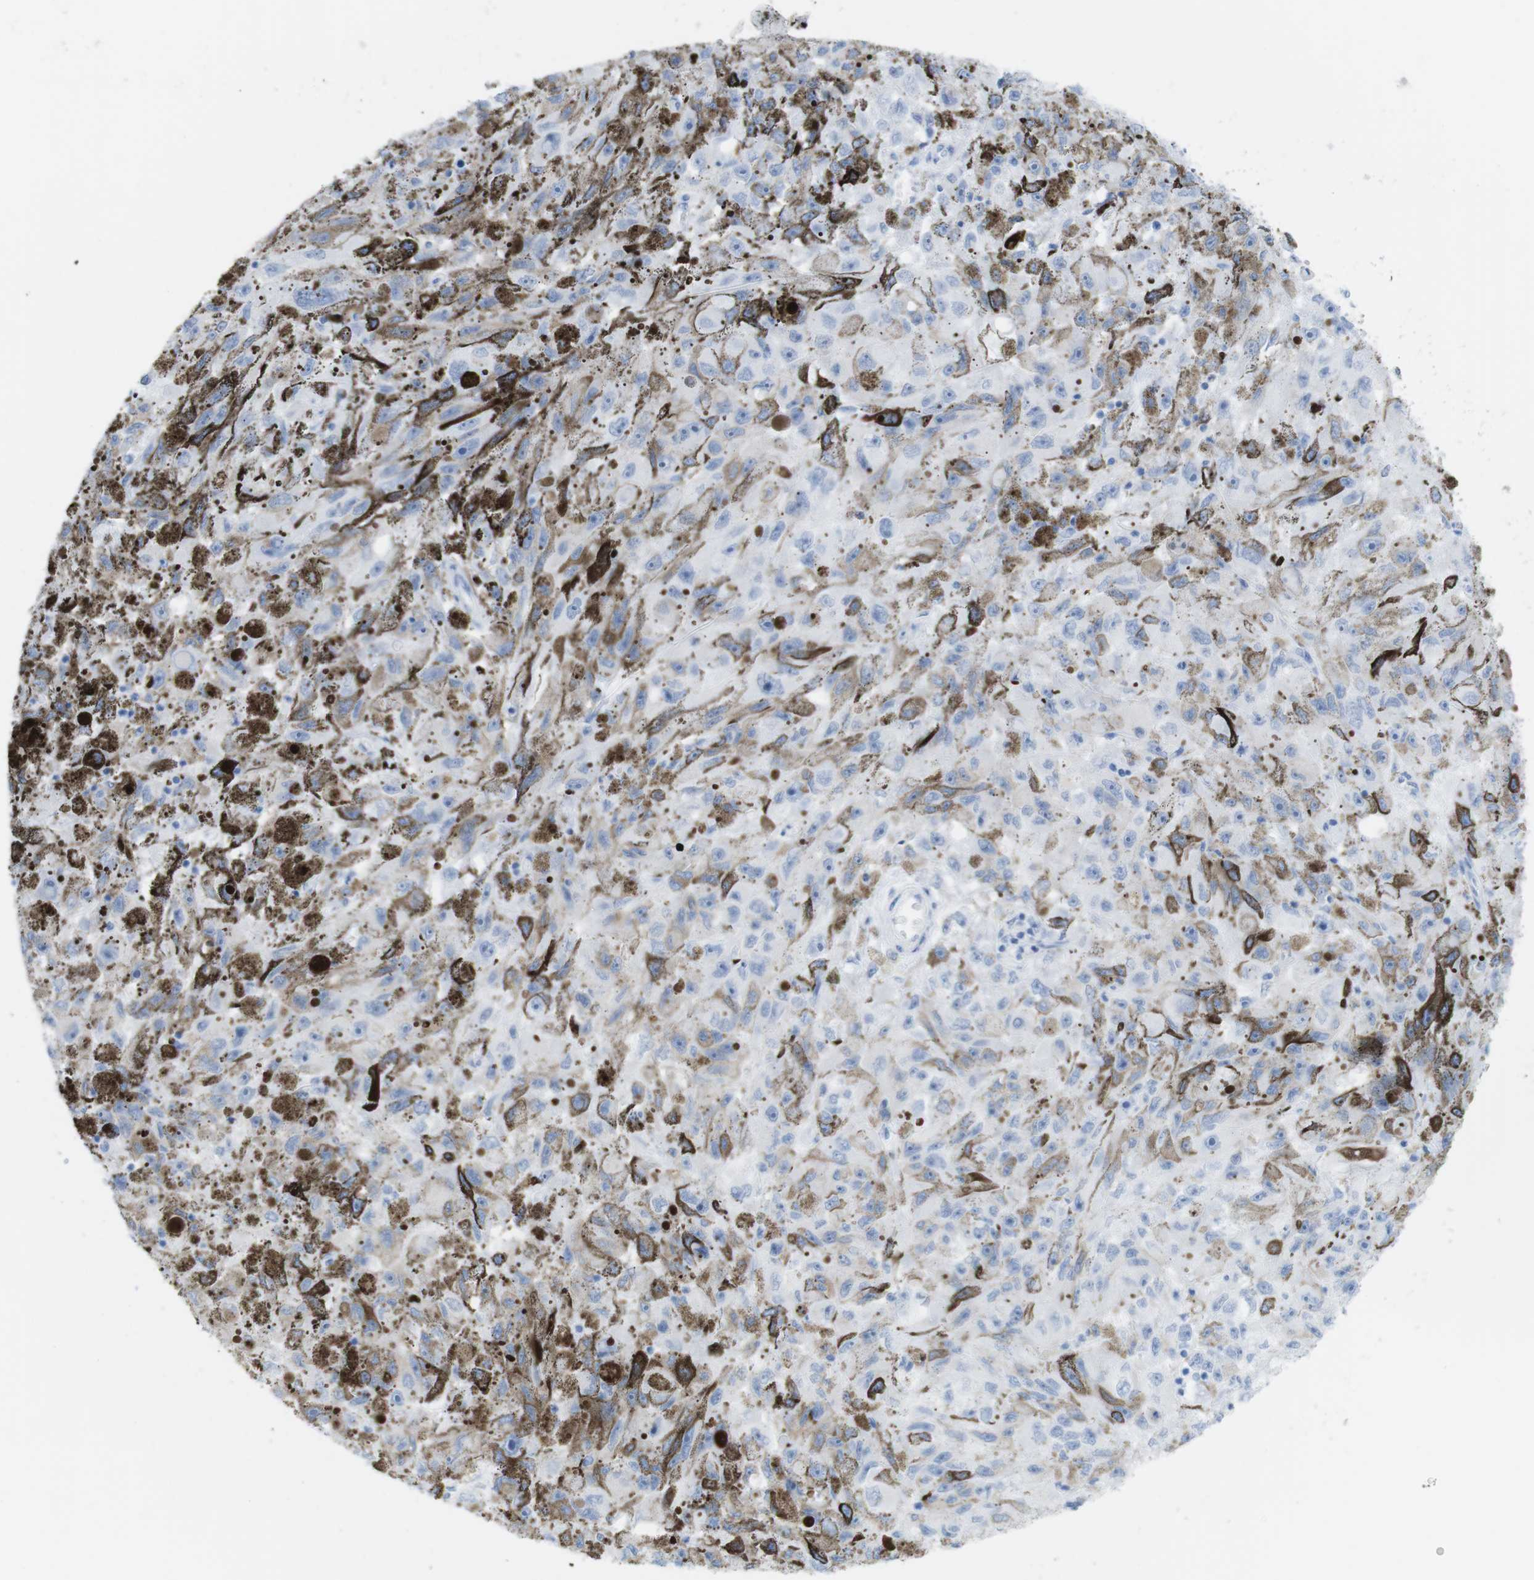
{"staining": {"intensity": "negative", "quantity": "none", "location": "none"}, "tissue": "melanoma", "cell_type": "Tumor cells", "image_type": "cancer", "snomed": [{"axis": "morphology", "description": "Malignant melanoma, NOS"}, {"axis": "topography", "description": "Skin"}], "caption": "An IHC histopathology image of melanoma is shown. There is no staining in tumor cells of melanoma.", "gene": "MYH7", "patient": {"sex": "female", "age": 104}}